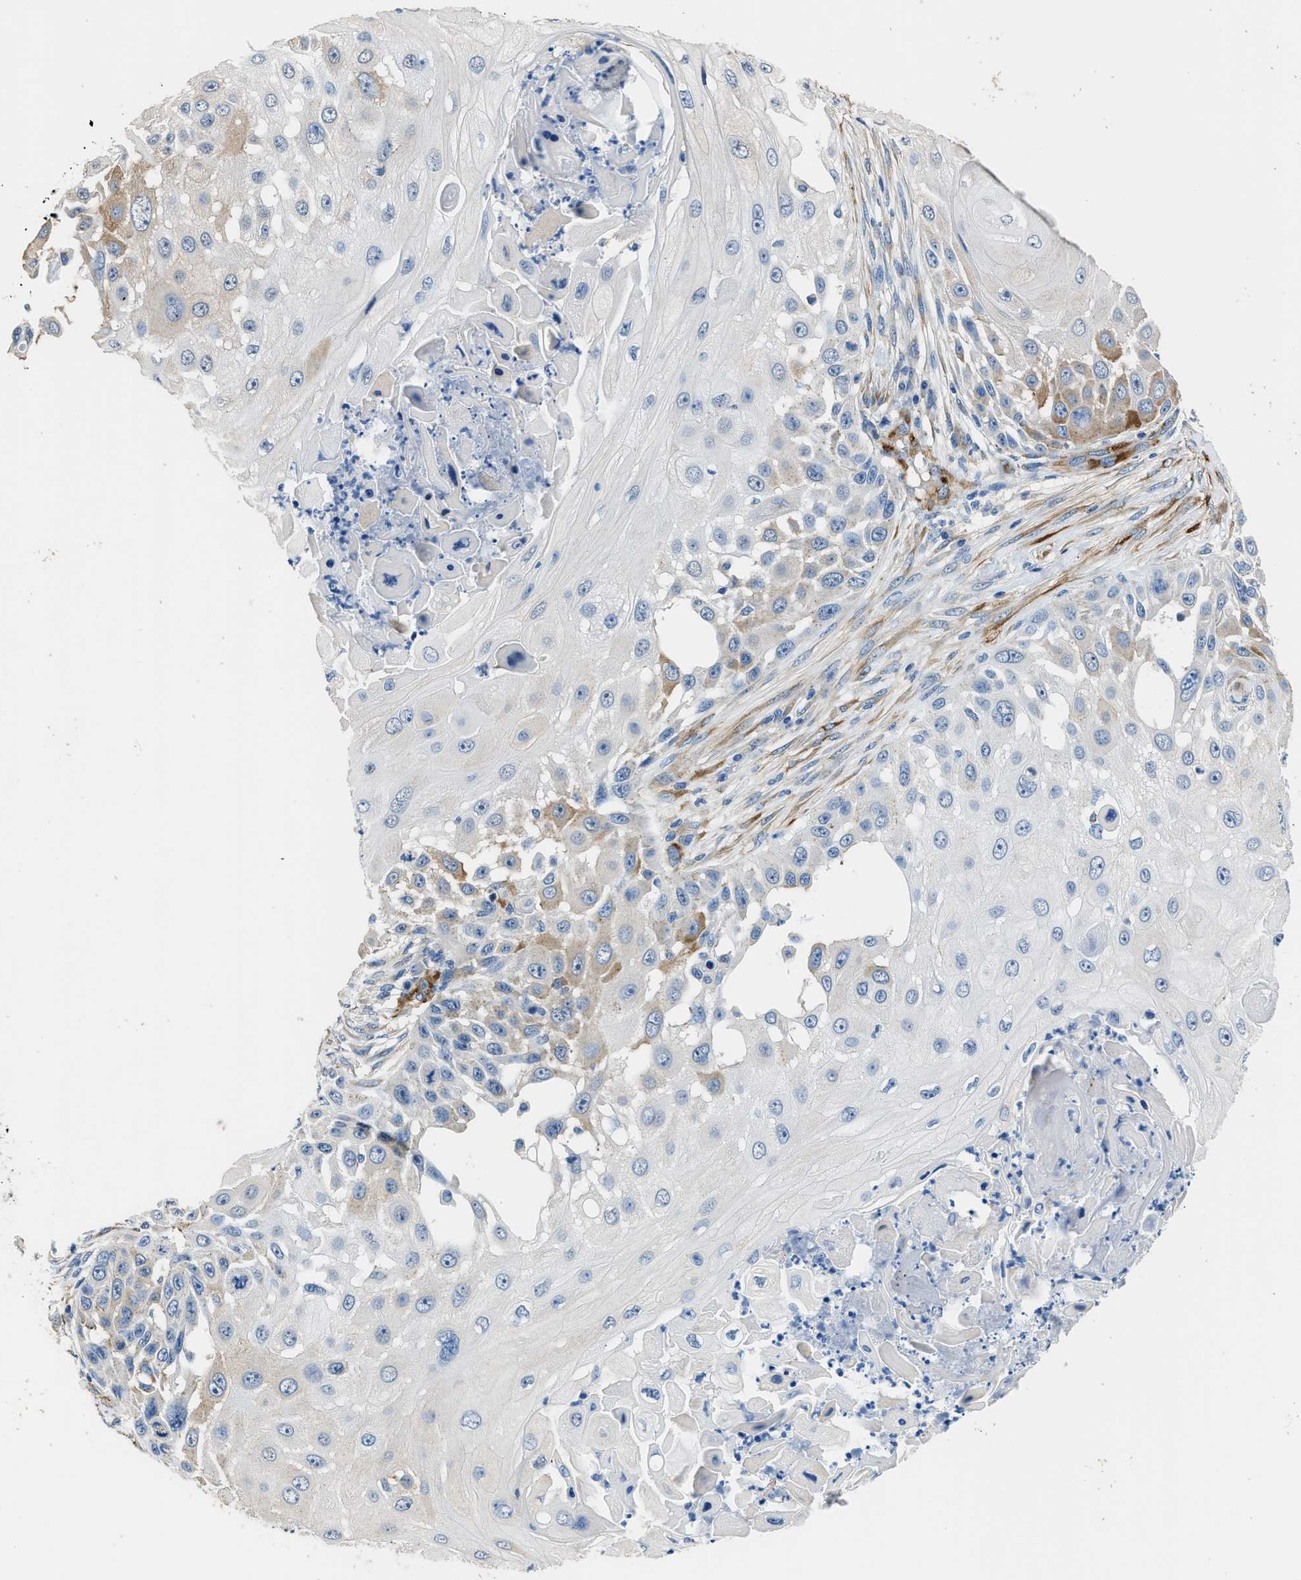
{"staining": {"intensity": "moderate", "quantity": "<25%", "location": "cytoplasmic/membranous"}, "tissue": "skin cancer", "cell_type": "Tumor cells", "image_type": "cancer", "snomed": [{"axis": "morphology", "description": "Squamous cell carcinoma, NOS"}, {"axis": "topography", "description": "Skin"}], "caption": "The photomicrograph shows a brown stain indicating the presence of a protein in the cytoplasmic/membranous of tumor cells in squamous cell carcinoma (skin). Immunohistochemistry (ihc) stains the protein in brown and the nuclei are stained blue.", "gene": "ZSWIM5", "patient": {"sex": "female", "age": 44}}